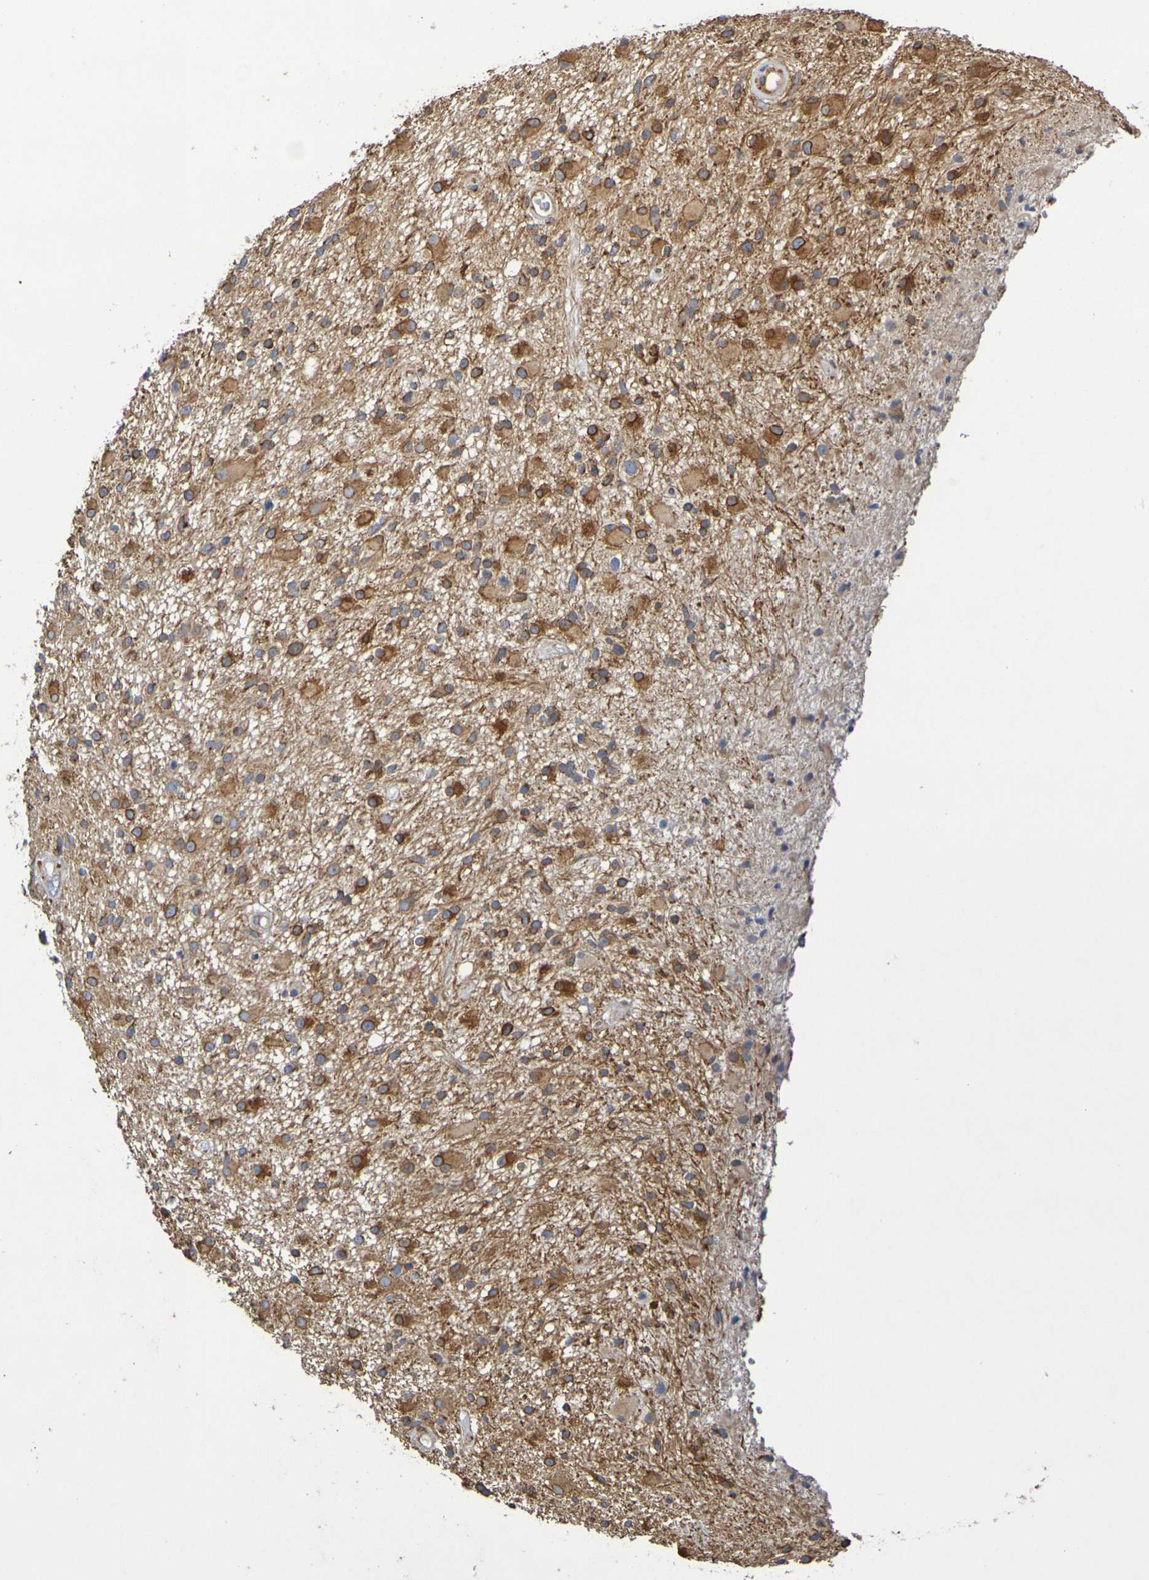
{"staining": {"intensity": "moderate", "quantity": ">75%", "location": "cytoplasmic/membranous"}, "tissue": "glioma", "cell_type": "Tumor cells", "image_type": "cancer", "snomed": [{"axis": "morphology", "description": "Glioma, malignant, High grade"}, {"axis": "topography", "description": "Brain"}], "caption": "Immunohistochemical staining of glioma demonstrates medium levels of moderate cytoplasmic/membranous positivity in about >75% of tumor cells.", "gene": "DCP2", "patient": {"sex": "male", "age": 33}}